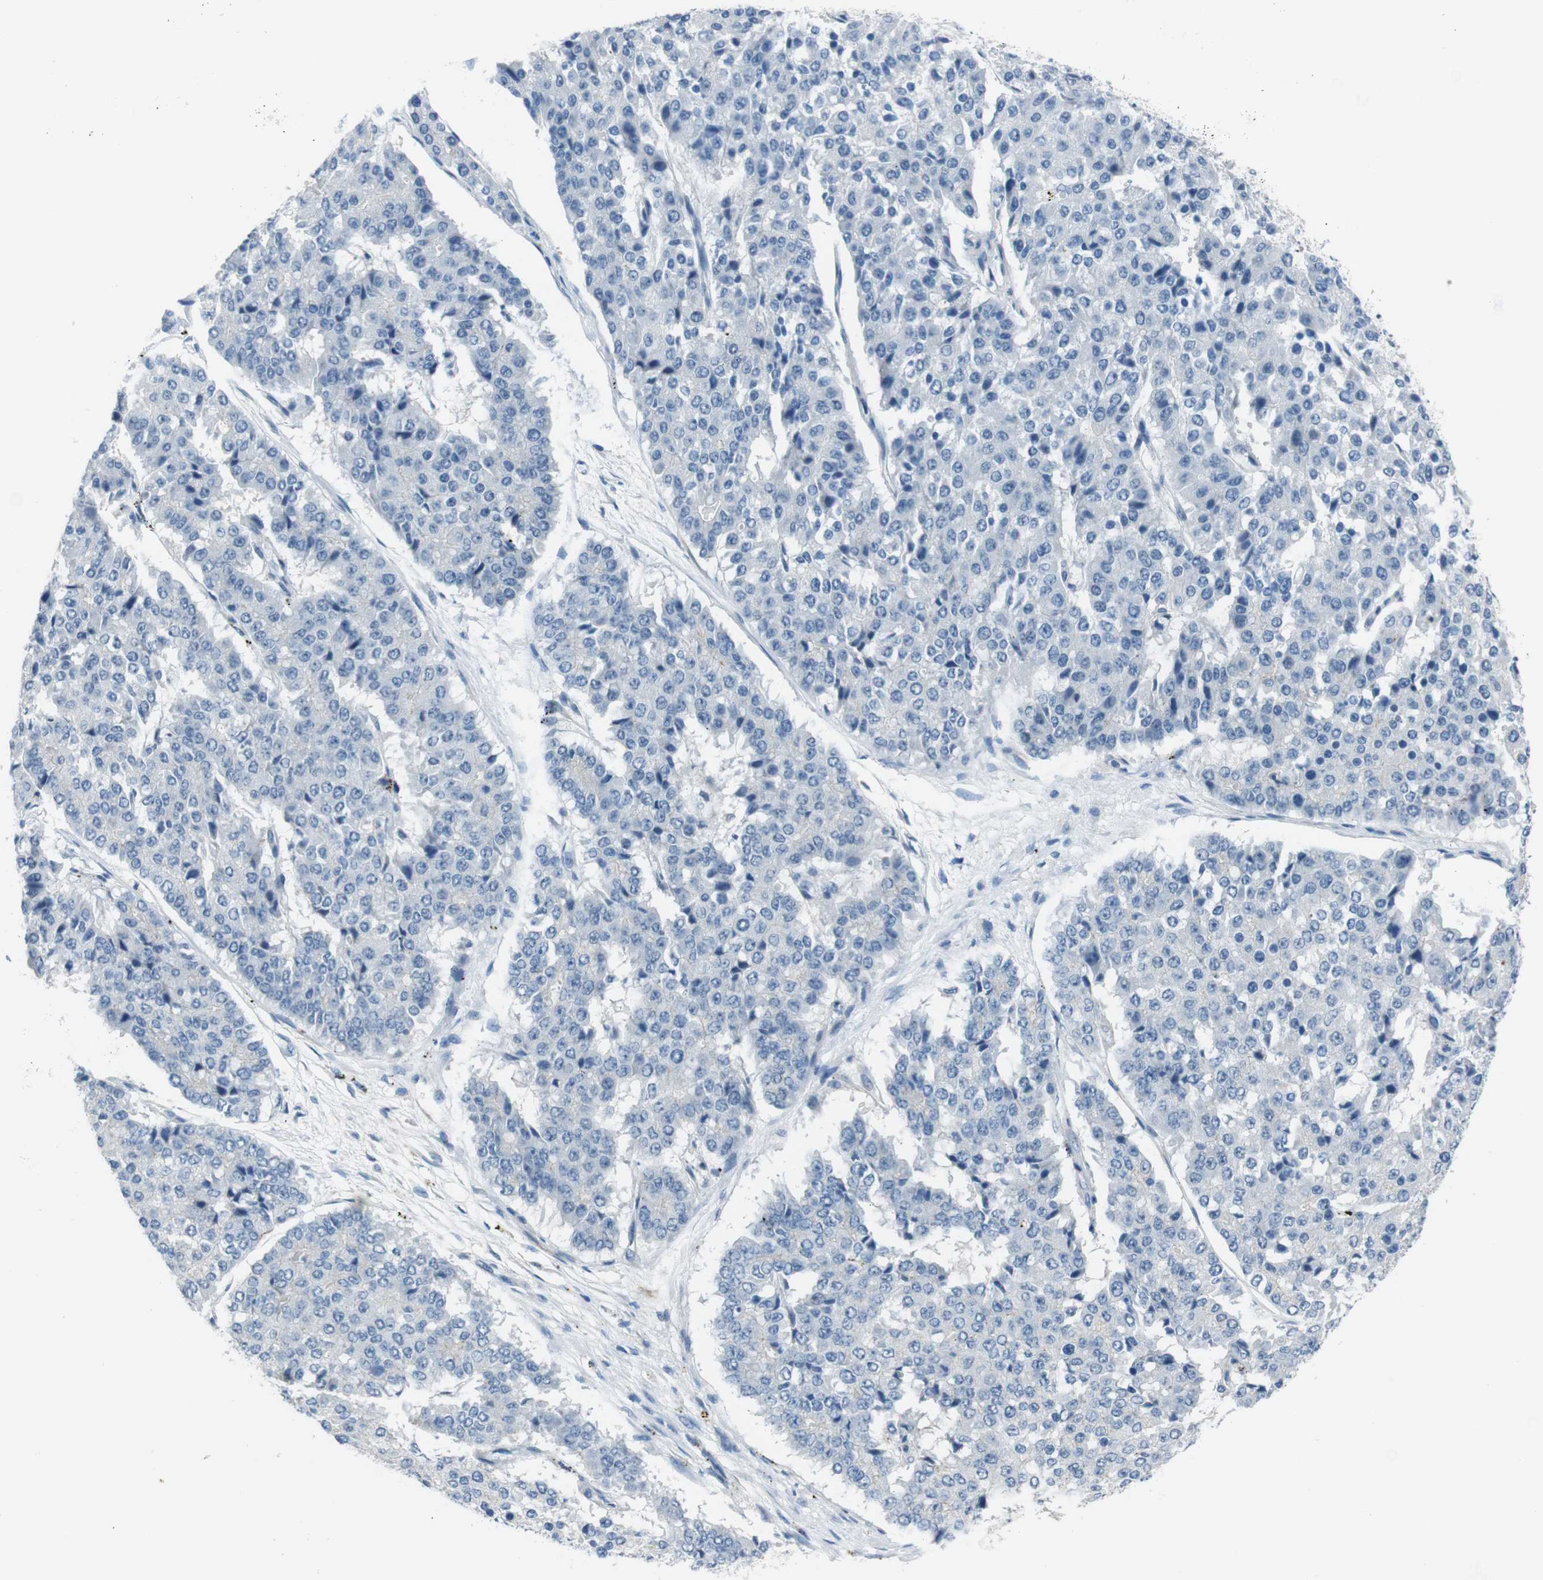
{"staining": {"intensity": "negative", "quantity": "none", "location": "none"}, "tissue": "pancreatic cancer", "cell_type": "Tumor cells", "image_type": "cancer", "snomed": [{"axis": "morphology", "description": "Adenocarcinoma, NOS"}, {"axis": "topography", "description": "Pancreas"}], "caption": "The immunohistochemistry histopathology image has no significant positivity in tumor cells of pancreatic adenocarcinoma tissue.", "gene": "HRH2", "patient": {"sex": "male", "age": 50}}